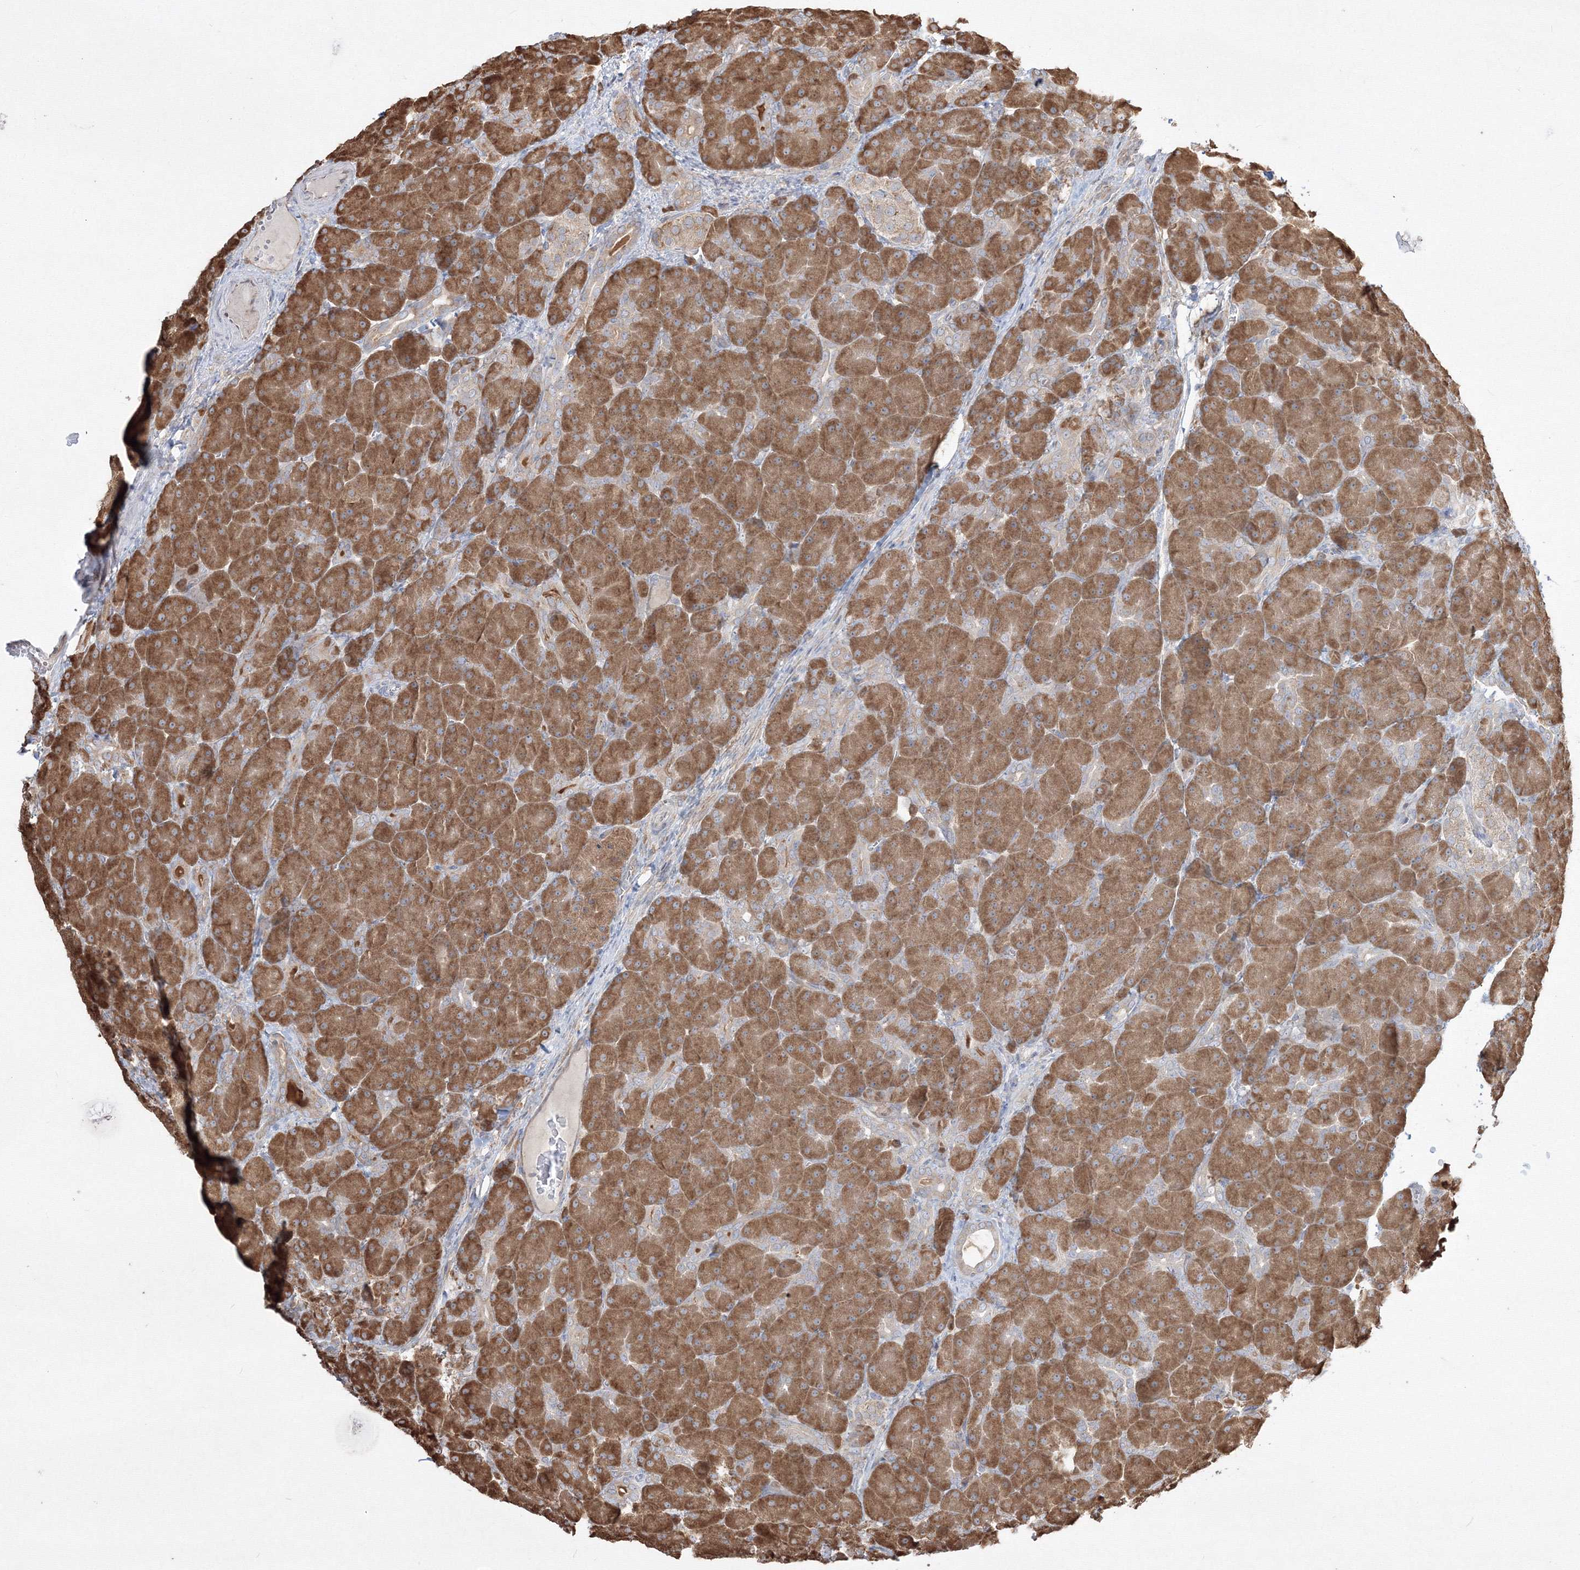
{"staining": {"intensity": "moderate", "quantity": ">75%", "location": "cytoplasmic/membranous"}, "tissue": "pancreas", "cell_type": "Exocrine glandular cells", "image_type": "normal", "snomed": [{"axis": "morphology", "description": "Normal tissue, NOS"}, {"axis": "topography", "description": "Pancreas"}], "caption": "This photomicrograph exhibits normal pancreas stained with immunohistochemistry (IHC) to label a protein in brown. The cytoplasmic/membranous of exocrine glandular cells show moderate positivity for the protein. Nuclei are counter-stained blue.", "gene": "FBXL8", "patient": {"sex": "male", "age": 66}}